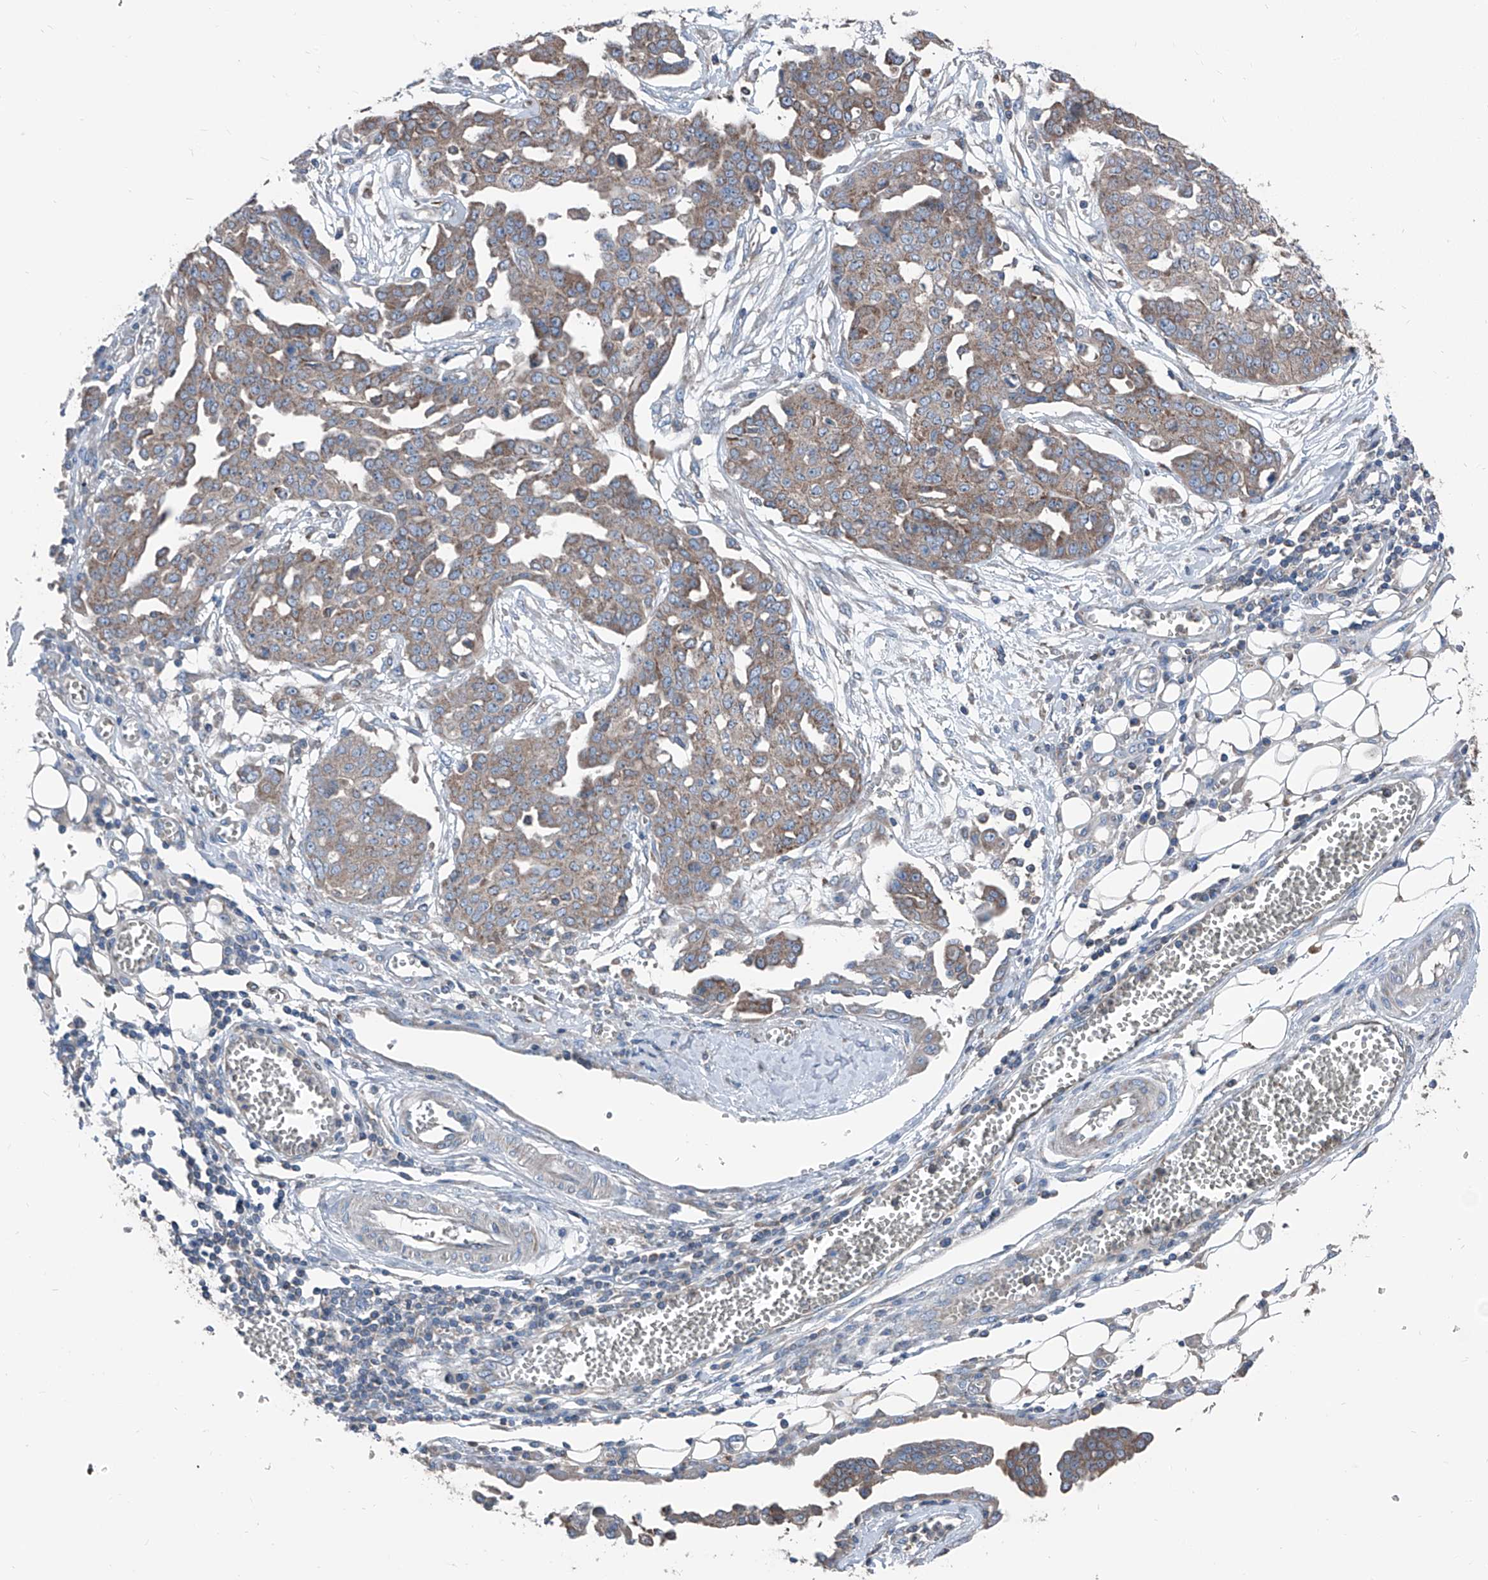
{"staining": {"intensity": "moderate", "quantity": "25%-75%", "location": "cytoplasmic/membranous"}, "tissue": "ovarian cancer", "cell_type": "Tumor cells", "image_type": "cancer", "snomed": [{"axis": "morphology", "description": "Cystadenocarcinoma, serous, NOS"}, {"axis": "topography", "description": "Soft tissue"}, {"axis": "topography", "description": "Ovary"}], "caption": "Ovarian cancer tissue exhibits moderate cytoplasmic/membranous positivity in about 25%-75% of tumor cells", "gene": "GPAT3", "patient": {"sex": "female", "age": 57}}